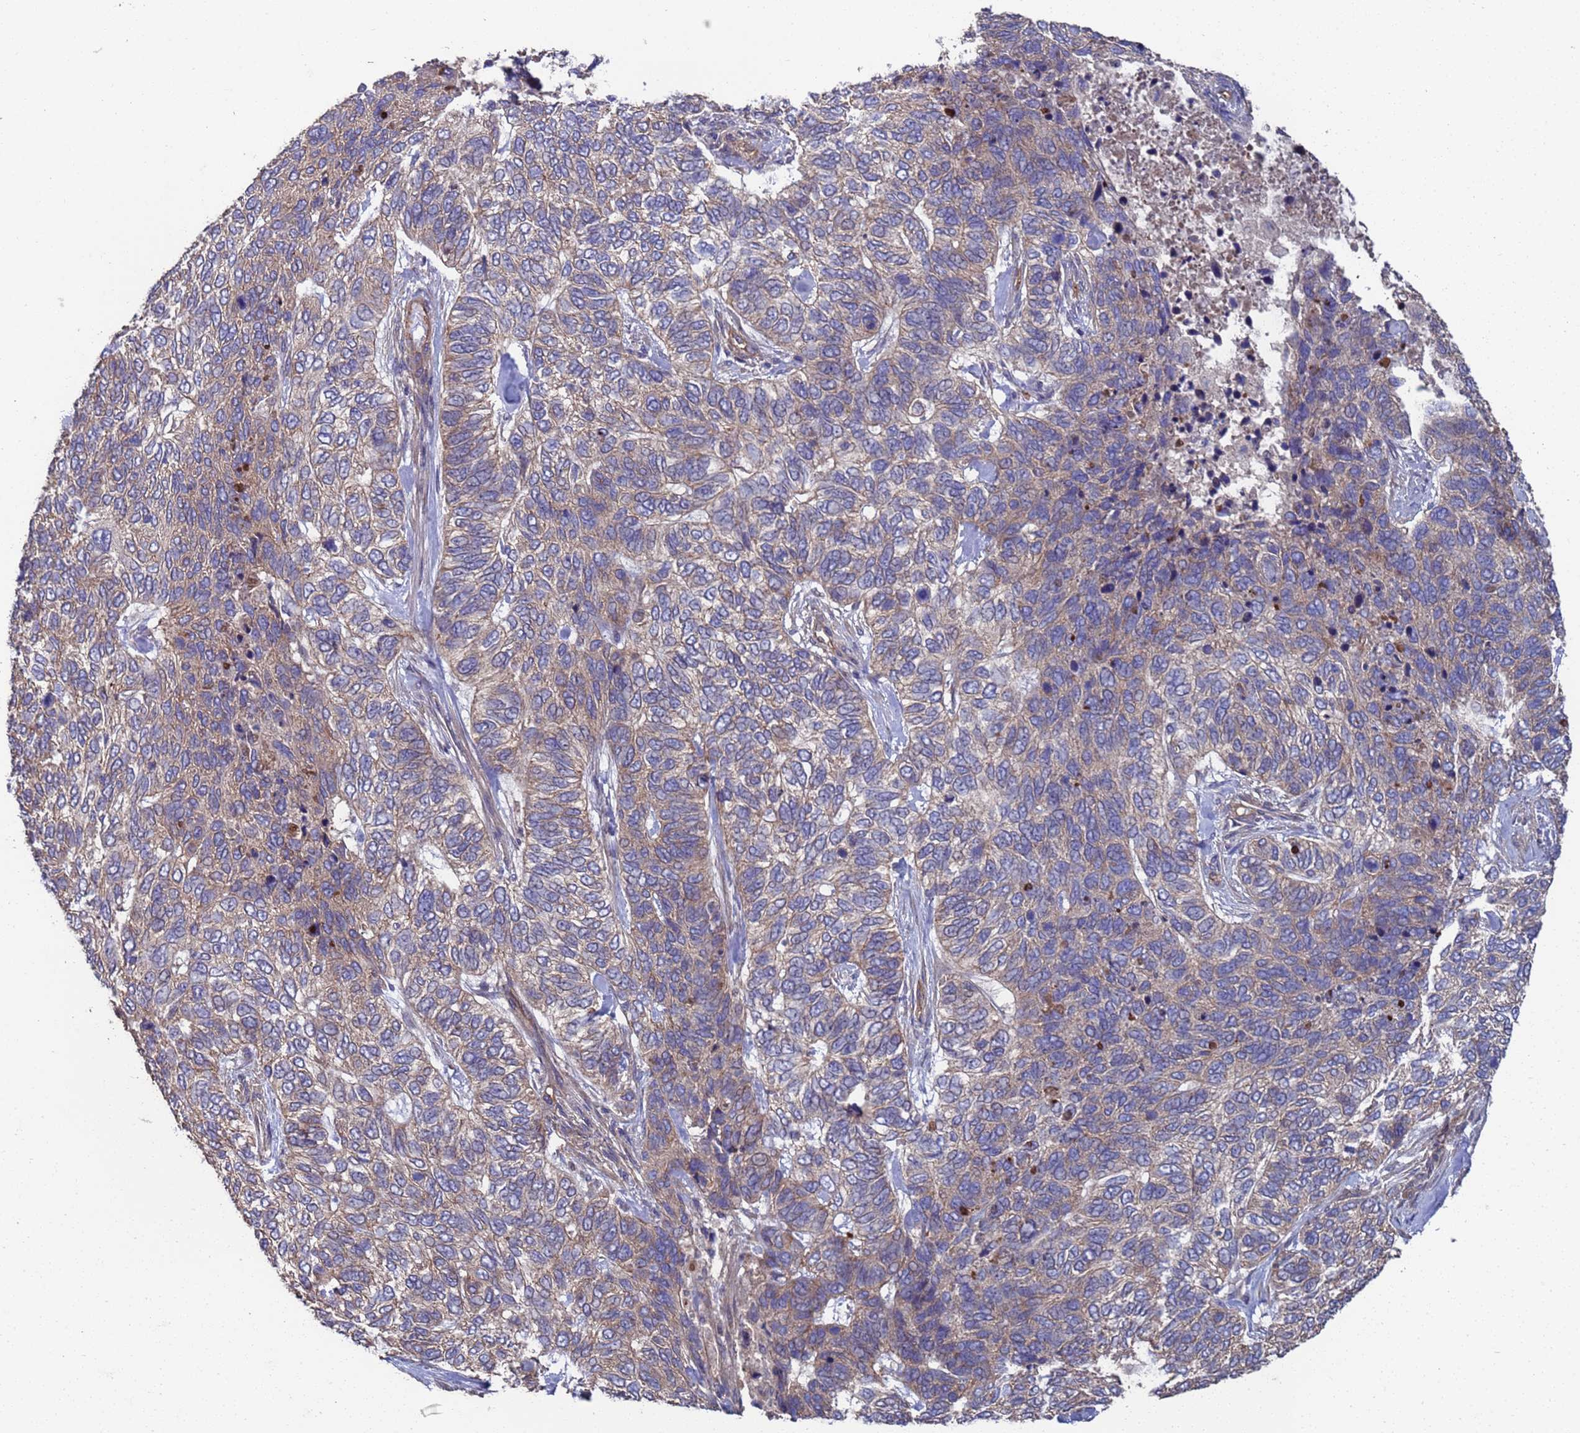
{"staining": {"intensity": "weak", "quantity": "<25%", "location": "cytoplasmic/membranous"}, "tissue": "skin cancer", "cell_type": "Tumor cells", "image_type": "cancer", "snomed": [{"axis": "morphology", "description": "Basal cell carcinoma"}, {"axis": "topography", "description": "Skin"}], "caption": "Skin cancer (basal cell carcinoma) was stained to show a protein in brown. There is no significant staining in tumor cells. (DAB immunohistochemistry (IHC), high magnification).", "gene": "NDUFAF6", "patient": {"sex": "female", "age": 65}}